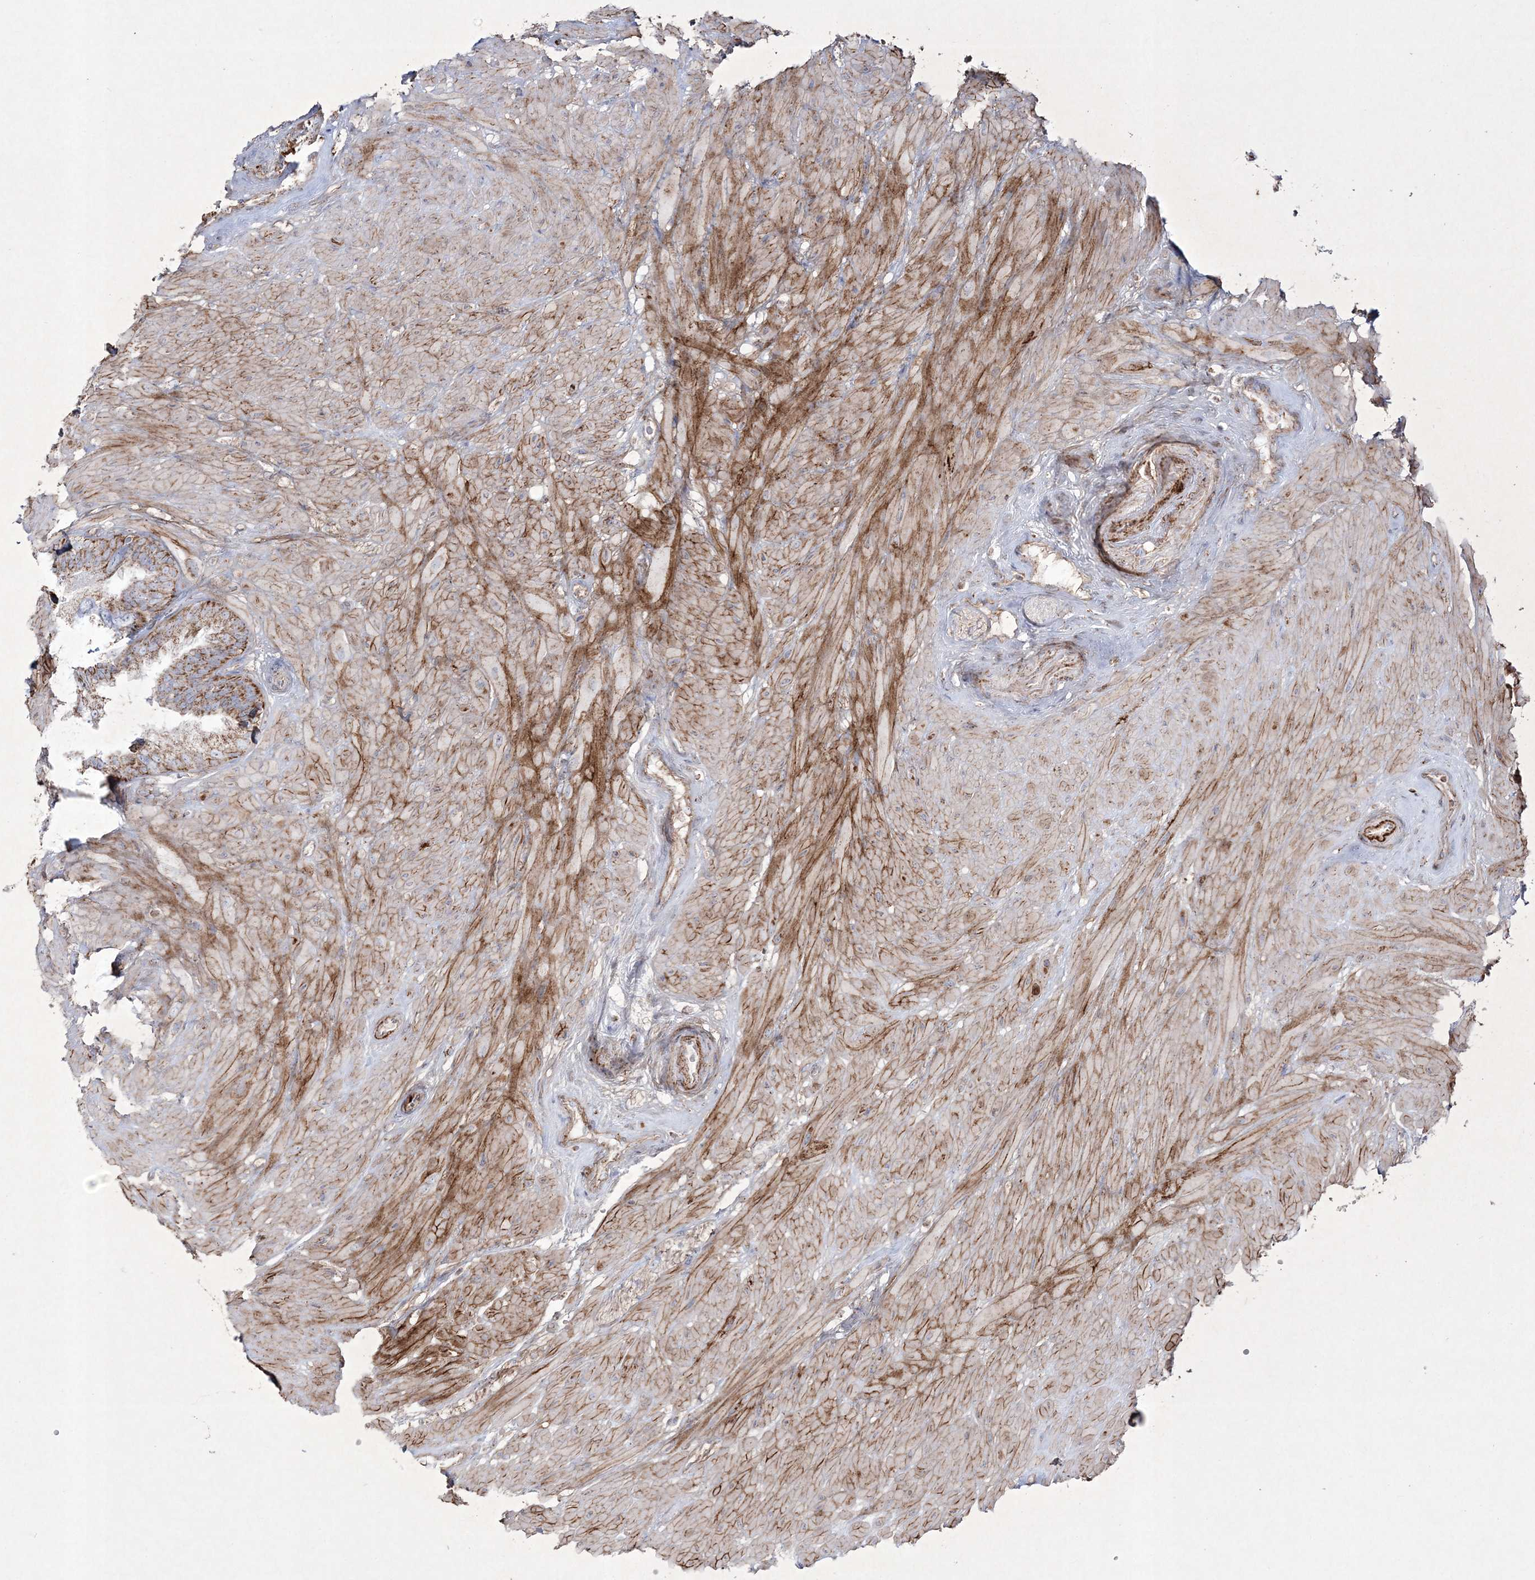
{"staining": {"intensity": "strong", "quantity": "25%-75%", "location": "cytoplasmic/membranous"}, "tissue": "seminal vesicle", "cell_type": "Glandular cells", "image_type": "normal", "snomed": [{"axis": "morphology", "description": "Normal tissue, NOS"}, {"axis": "topography", "description": "Seminal veicle"}], "caption": "The immunohistochemical stain shows strong cytoplasmic/membranous staining in glandular cells of benign seminal vesicle. (Stains: DAB (3,3'-diaminobenzidine) in brown, nuclei in blue, Microscopy: brightfield microscopy at high magnification).", "gene": "RICTOR", "patient": {"sex": "male", "age": 80}}